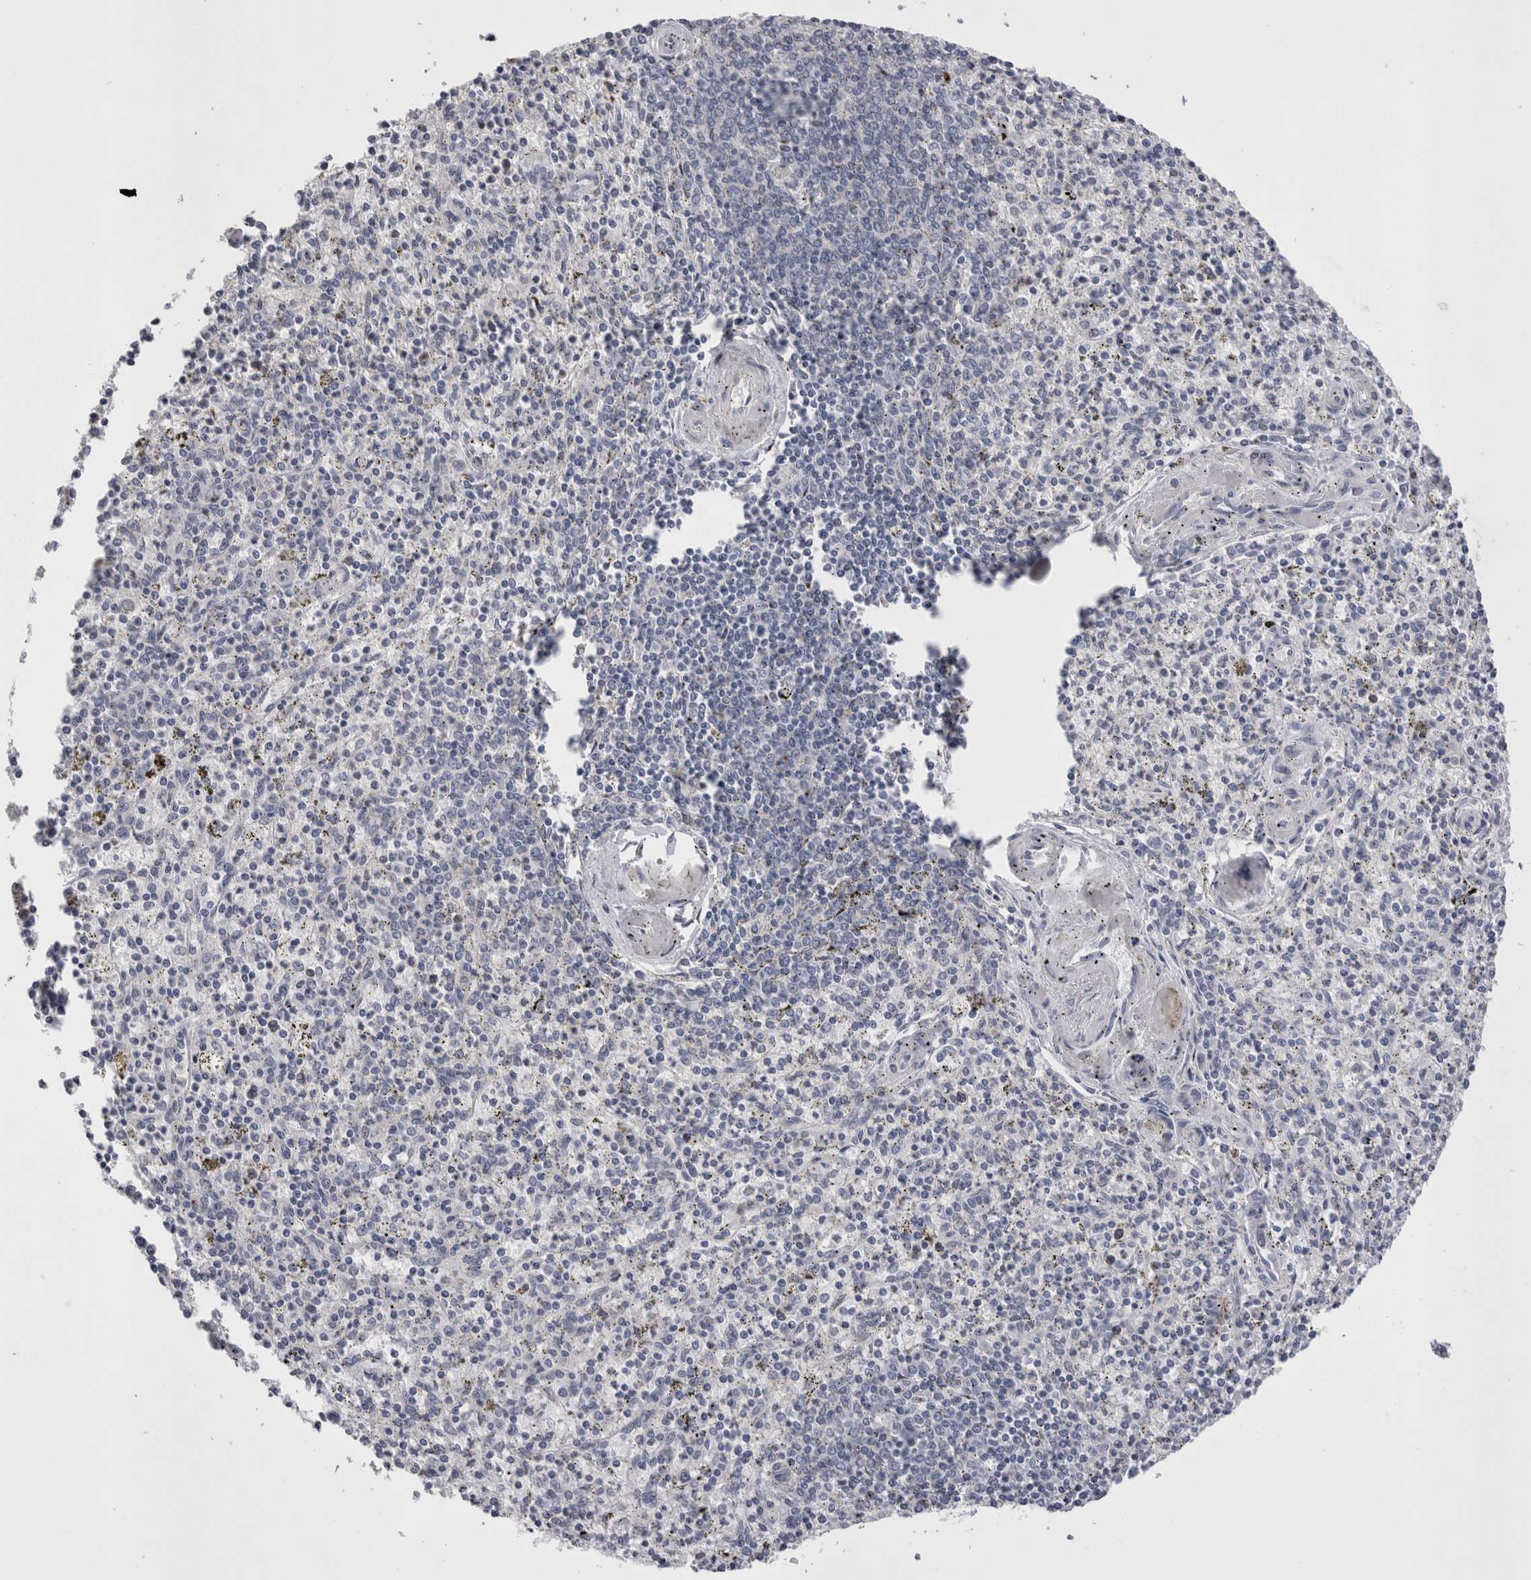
{"staining": {"intensity": "negative", "quantity": "none", "location": "none"}, "tissue": "spleen", "cell_type": "Cells in red pulp", "image_type": "normal", "snomed": [{"axis": "morphology", "description": "Normal tissue, NOS"}, {"axis": "topography", "description": "Spleen"}], "caption": "Immunohistochemistry (IHC) photomicrograph of normal spleen: human spleen stained with DAB (3,3'-diaminobenzidine) reveals no significant protein expression in cells in red pulp.", "gene": "PWP2", "patient": {"sex": "male", "age": 72}}